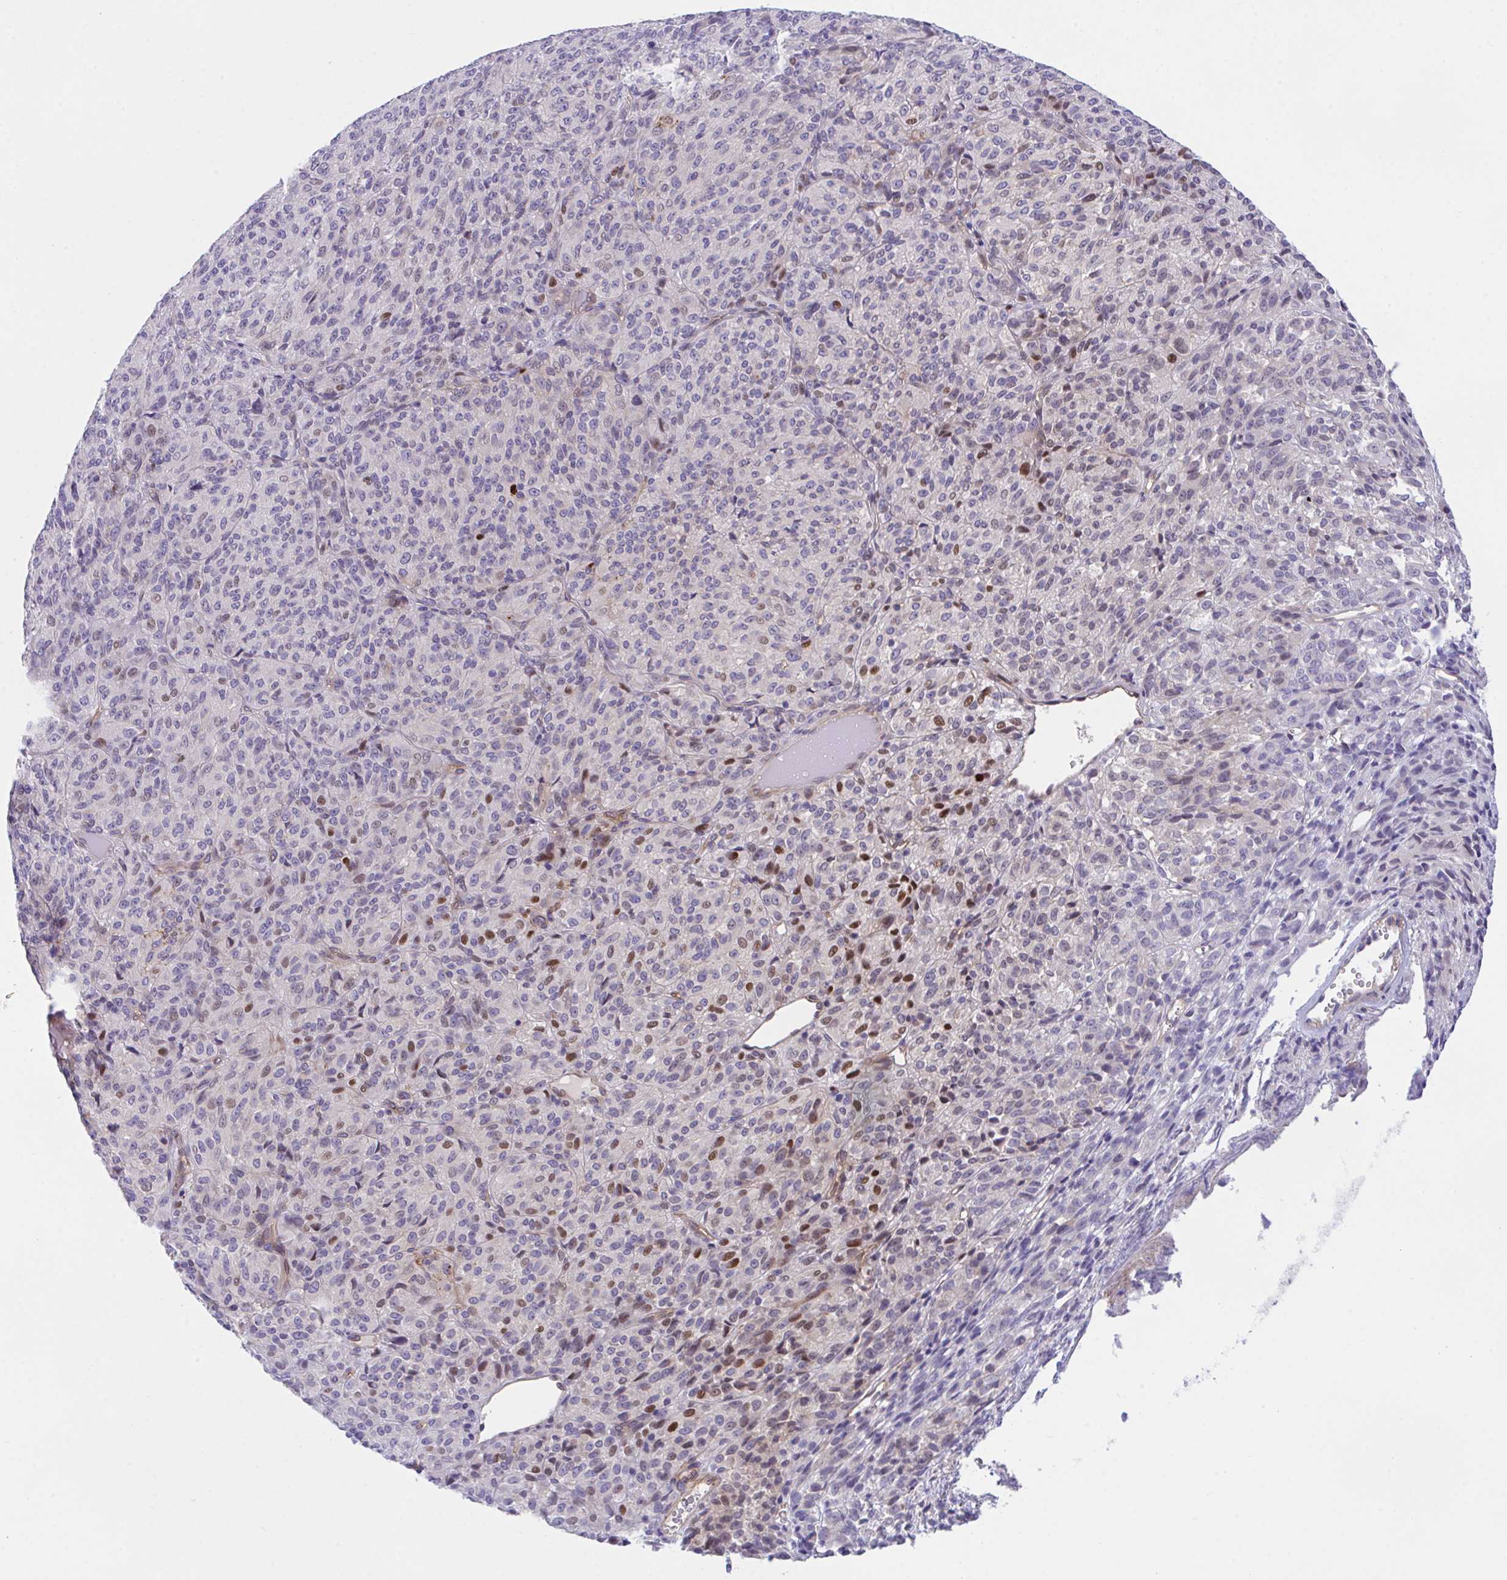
{"staining": {"intensity": "negative", "quantity": "none", "location": "none"}, "tissue": "melanoma", "cell_type": "Tumor cells", "image_type": "cancer", "snomed": [{"axis": "morphology", "description": "Malignant melanoma, Metastatic site"}, {"axis": "topography", "description": "Brain"}], "caption": "Tumor cells show no significant protein staining in melanoma.", "gene": "ZBED3", "patient": {"sex": "female", "age": 56}}